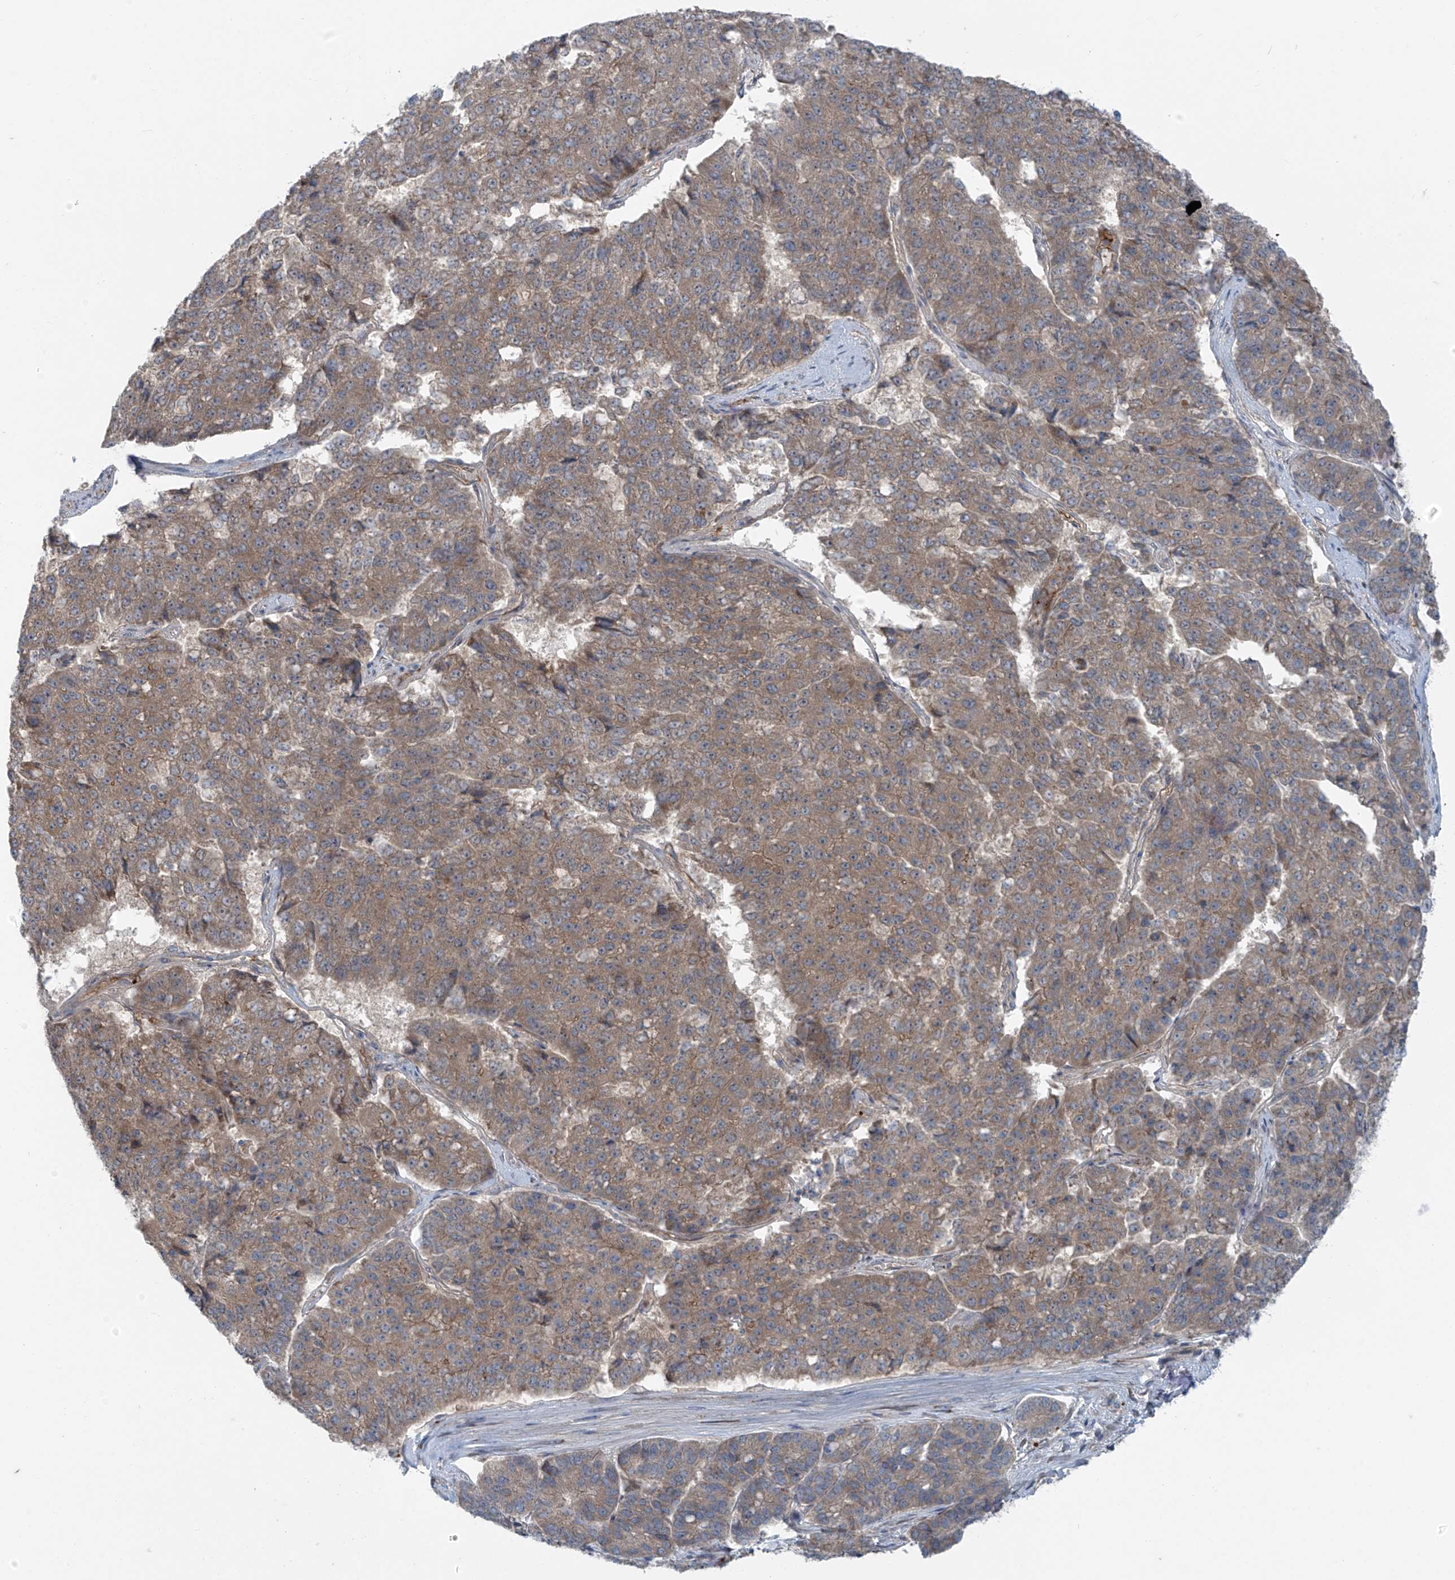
{"staining": {"intensity": "moderate", "quantity": ">75%", "location": "cytoplasmic/membranous"}, "tissue": "pancreatic cancer", "cell_type": "Tumor cells", "image_type": "cancer", "snomed": [{"axis": "morphology", "description": "Adenocarcinoma, NOS"}, {"axis": "topography", "description": "Pancreas"}], "caption": "Immunohistochemistry micrograph of neoplastic tissue: adenocarcinoma (pancreatic) stained using immunohistochemistry demonstrates medium levels of moderate protein expression localized specifically in the cytoplasmic/membranous of tumor cells, appearing as a cytoplasmic/membranous brown color.", "gene": "LZTS3", "patient": {"sex": "male", "age": 50}}